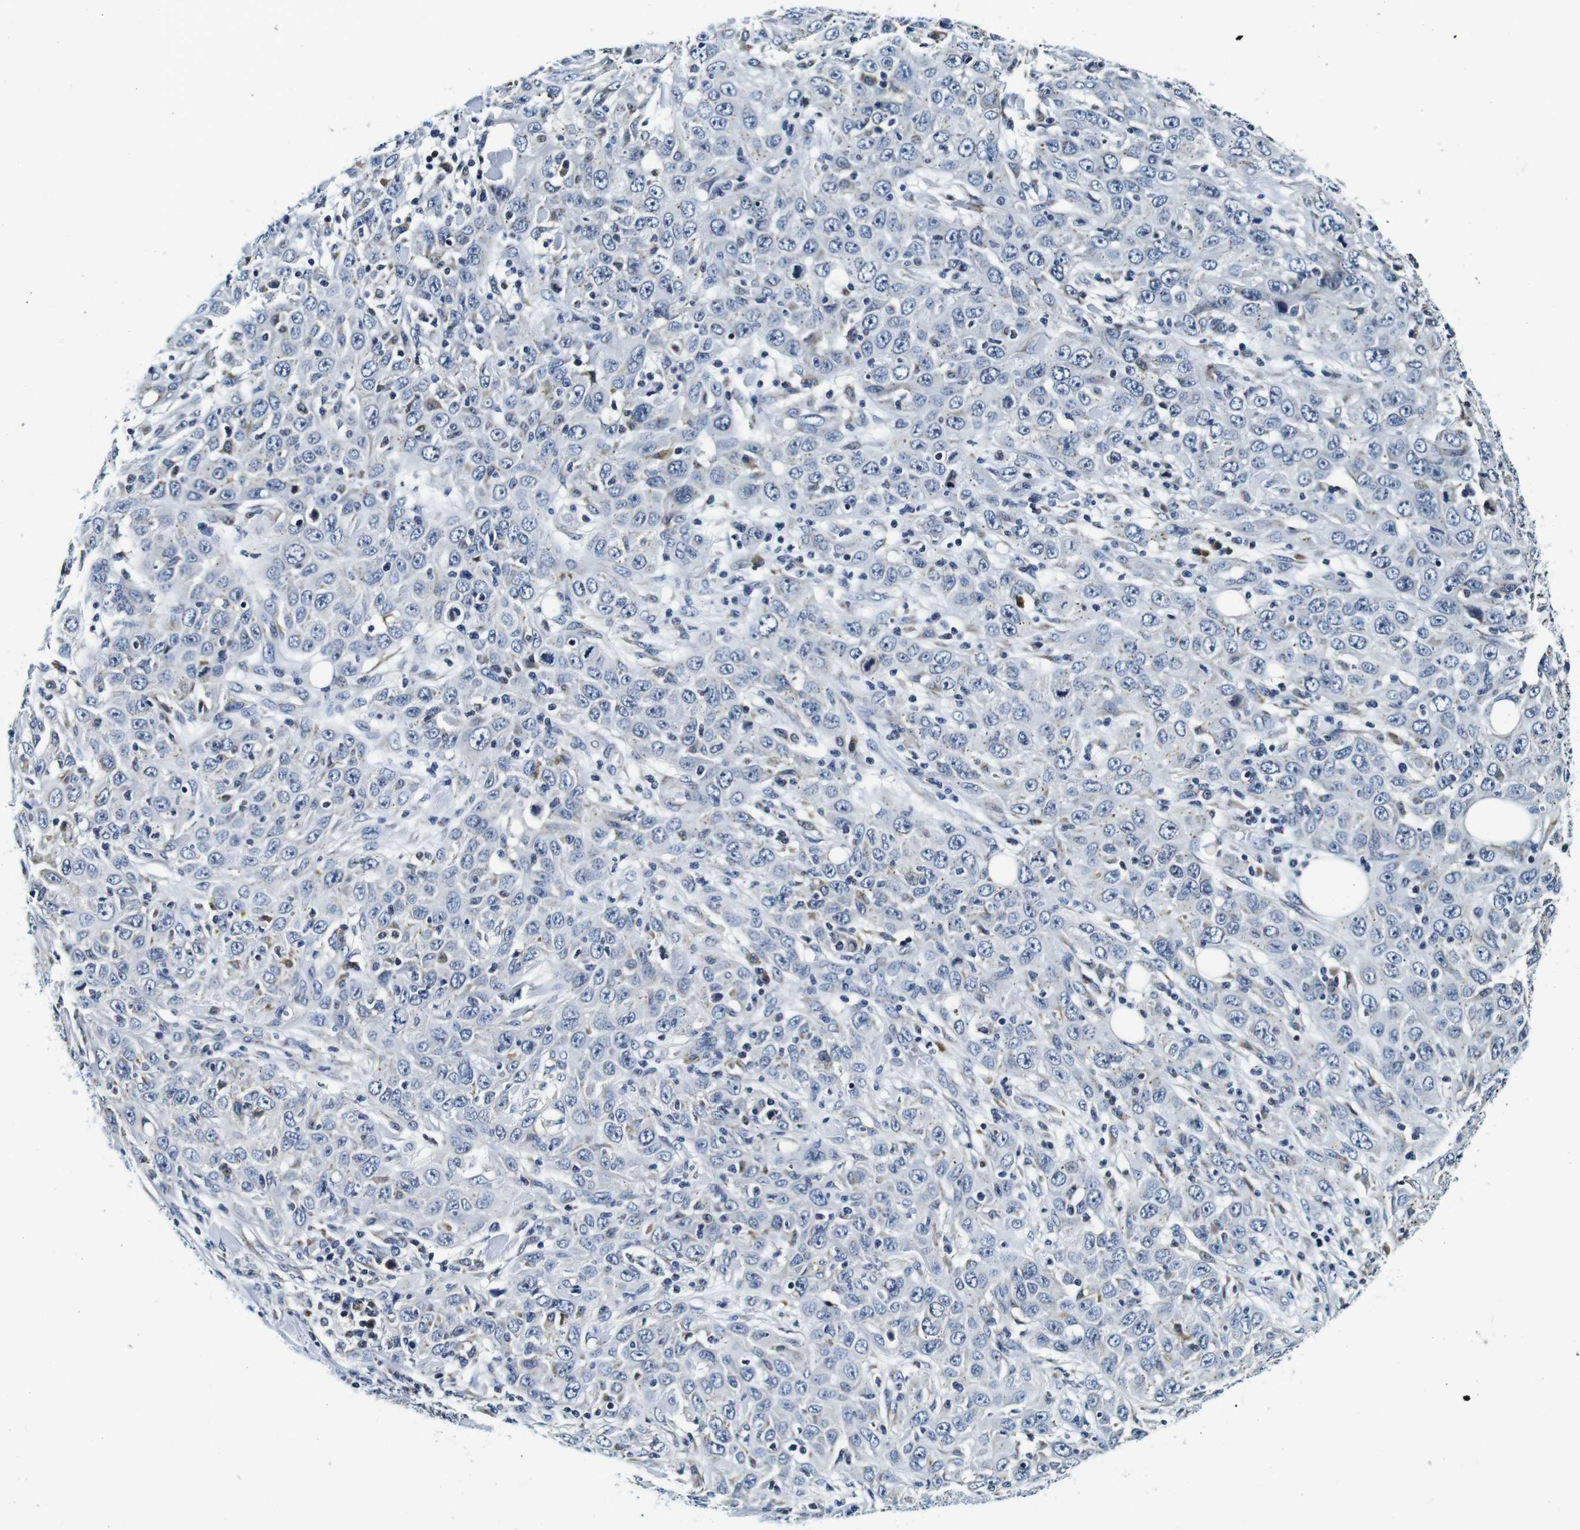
{"staining": {"intensity": "negative", "quantity": "none", "location": "none"}, "tissue": "skin cancer", "cell_type": "Tumor cells", "image_type": "cancer", "snomed": [{"axis": "morphology", "description": "Squamous cell carcinoma, NOS"}, {"axis": "topography", "description": "Skin"}], "caption": "Immunohistochemistry image of human skin cancer stained for a protein (brown), which demonstrates no expression in tumor cells.", "gene": "FAR2", "patient": {"sex": "female", "age": 88}}